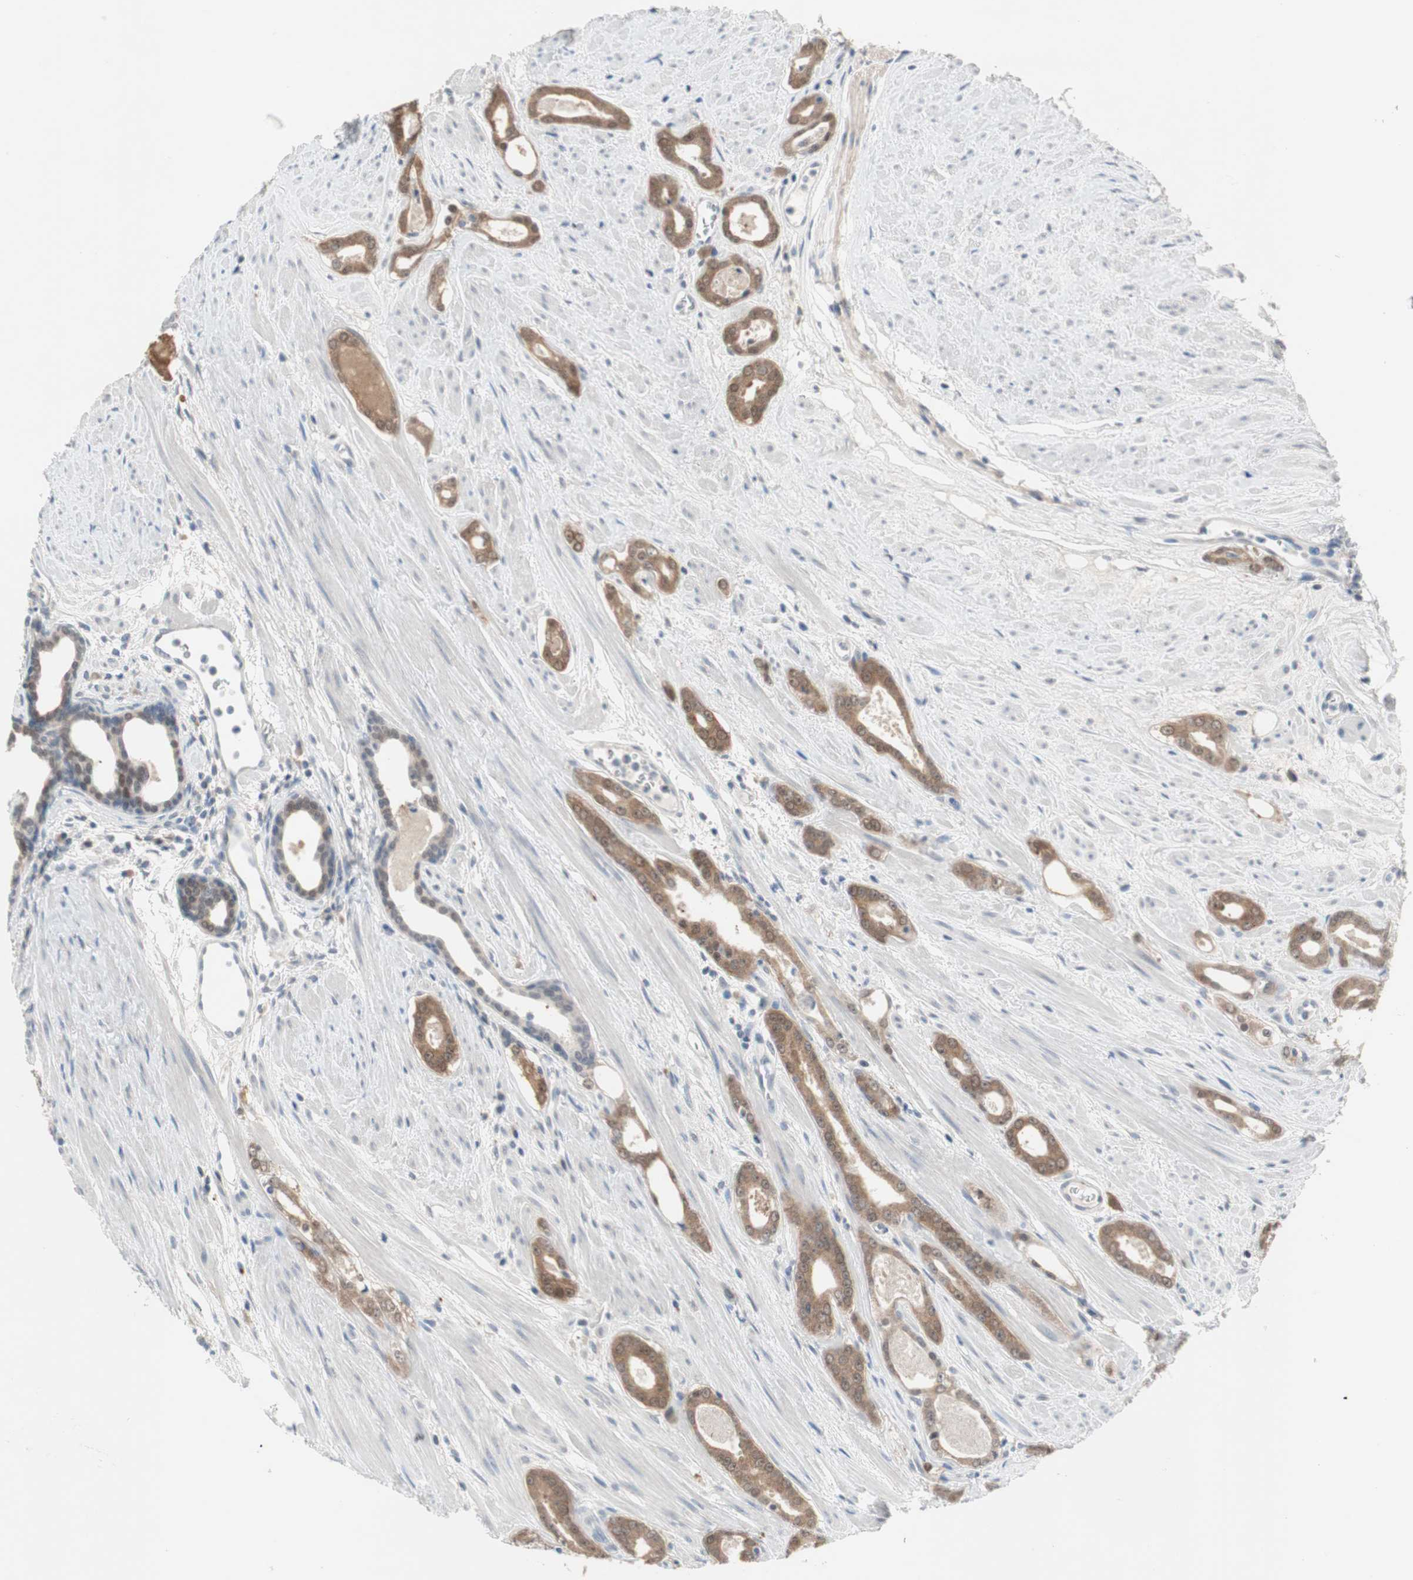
{"staining": {"intensity": "moderate", "quantity": ">75%", "location": "cytoplasmic/membranous"}, "tissue": "prostate cancer", "cell_type": "Tumor cells", "image_type": "cancer", "snomed": [{"axis": "morphology", "description": "Adenocarcinoma, Low grade"}, {"axis": "topography", "description": "Prostate"}], "caption": "There is medium levels of moderate cytoplasmic/membranous expression in tumor cells of low-grade adenocarcinoma (prostate), as demonstrated by immunohistochemical staining (brown color).", "gene": "GRHL1", "patient": {"sex": "male", "age": 57}}